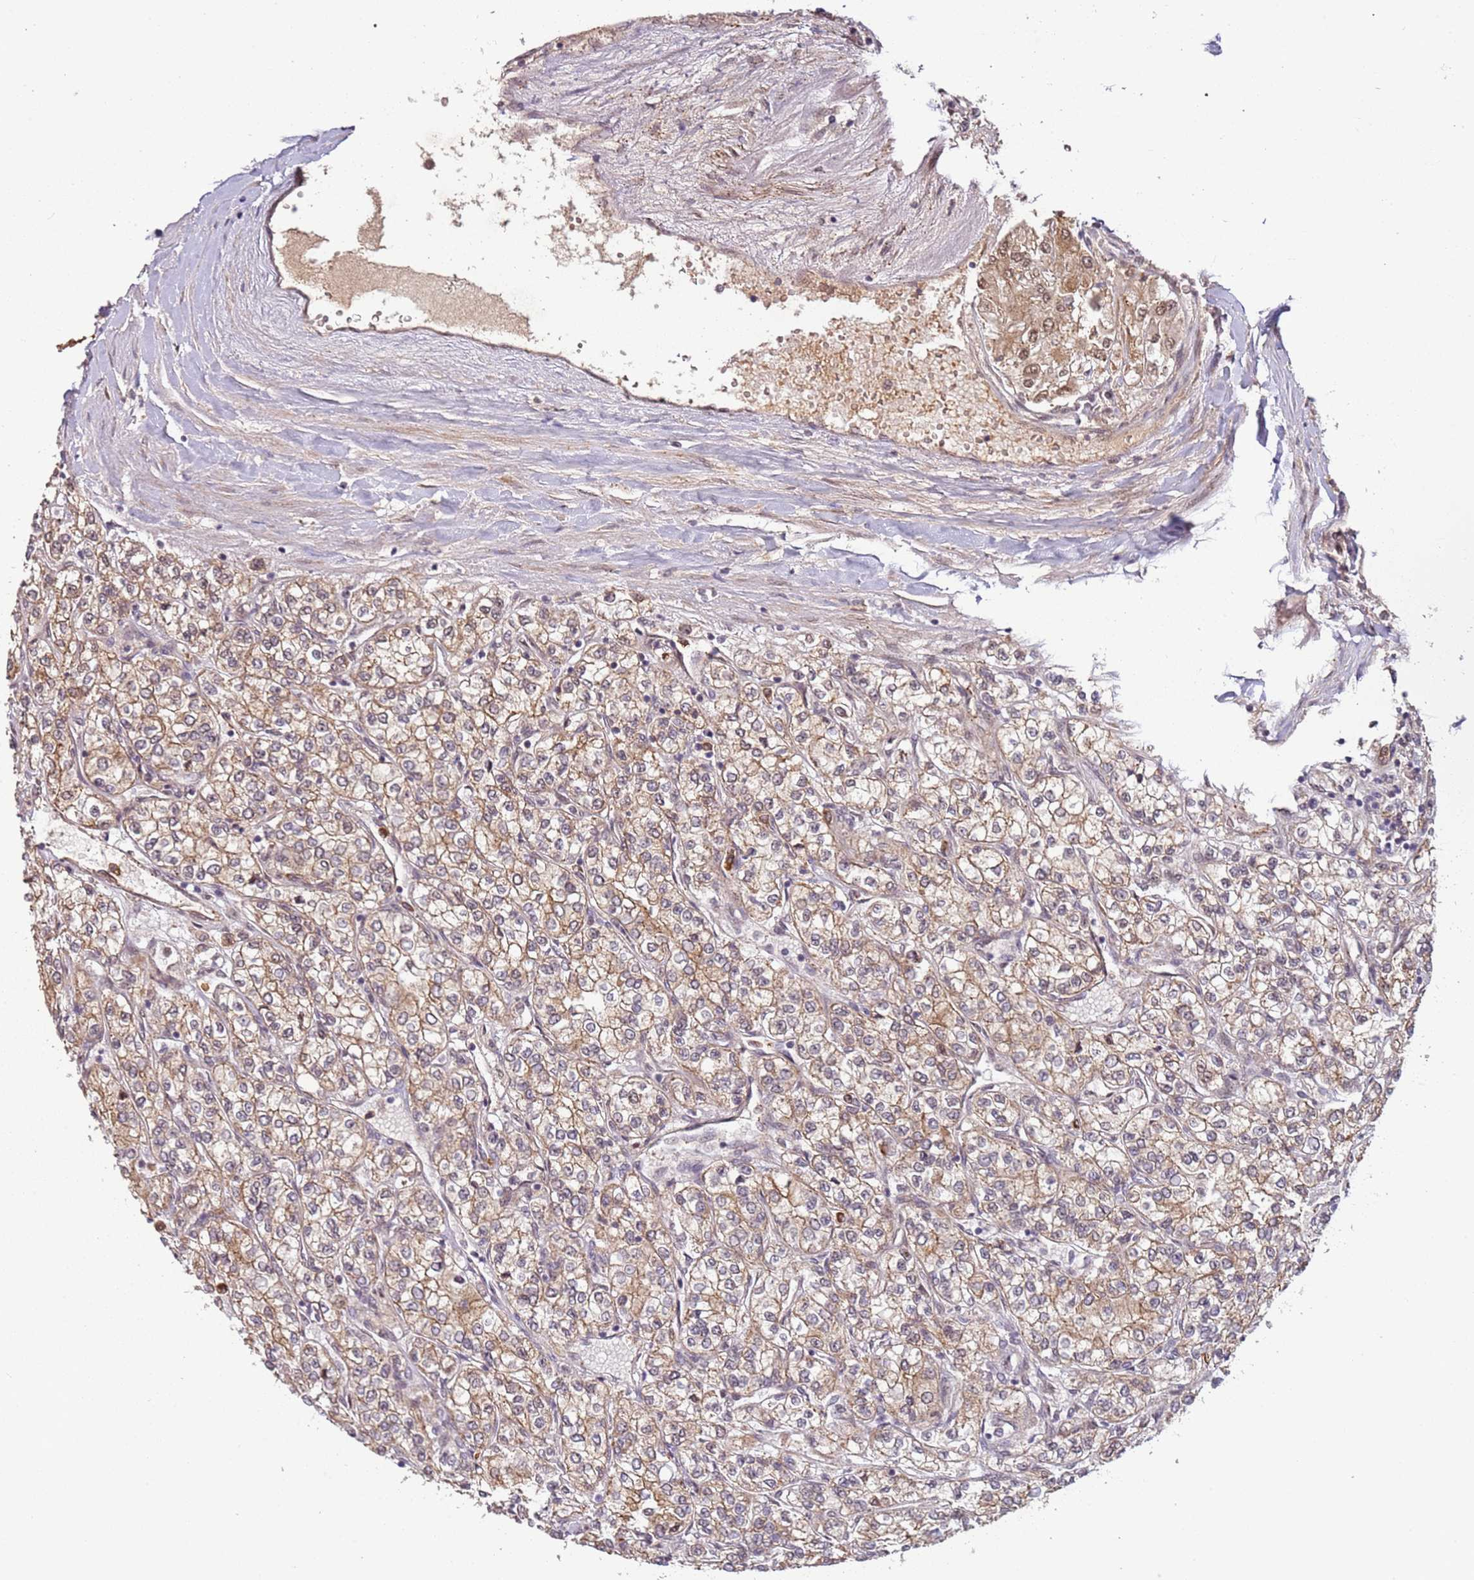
{"staining": {"intensity": "moderate", "quantity": "<25%", "location": "nuclear"}, "tissue": "renal cancer", "cell_type": "Tumor cells", "image_type": "cancer", "snomed": [{"axis": "morphology", "description": "Adenocarcinoma, NOS"}, {"axis": "topography", "description": "Kidney"}], "caption": "Renal adenocarcinoma stained with immunohistochemistry displays moderate nuclear positivity in about <25% of tumor cells.", "gene": "POLR3H", "patient": {"sex": "male", "age": 80}}